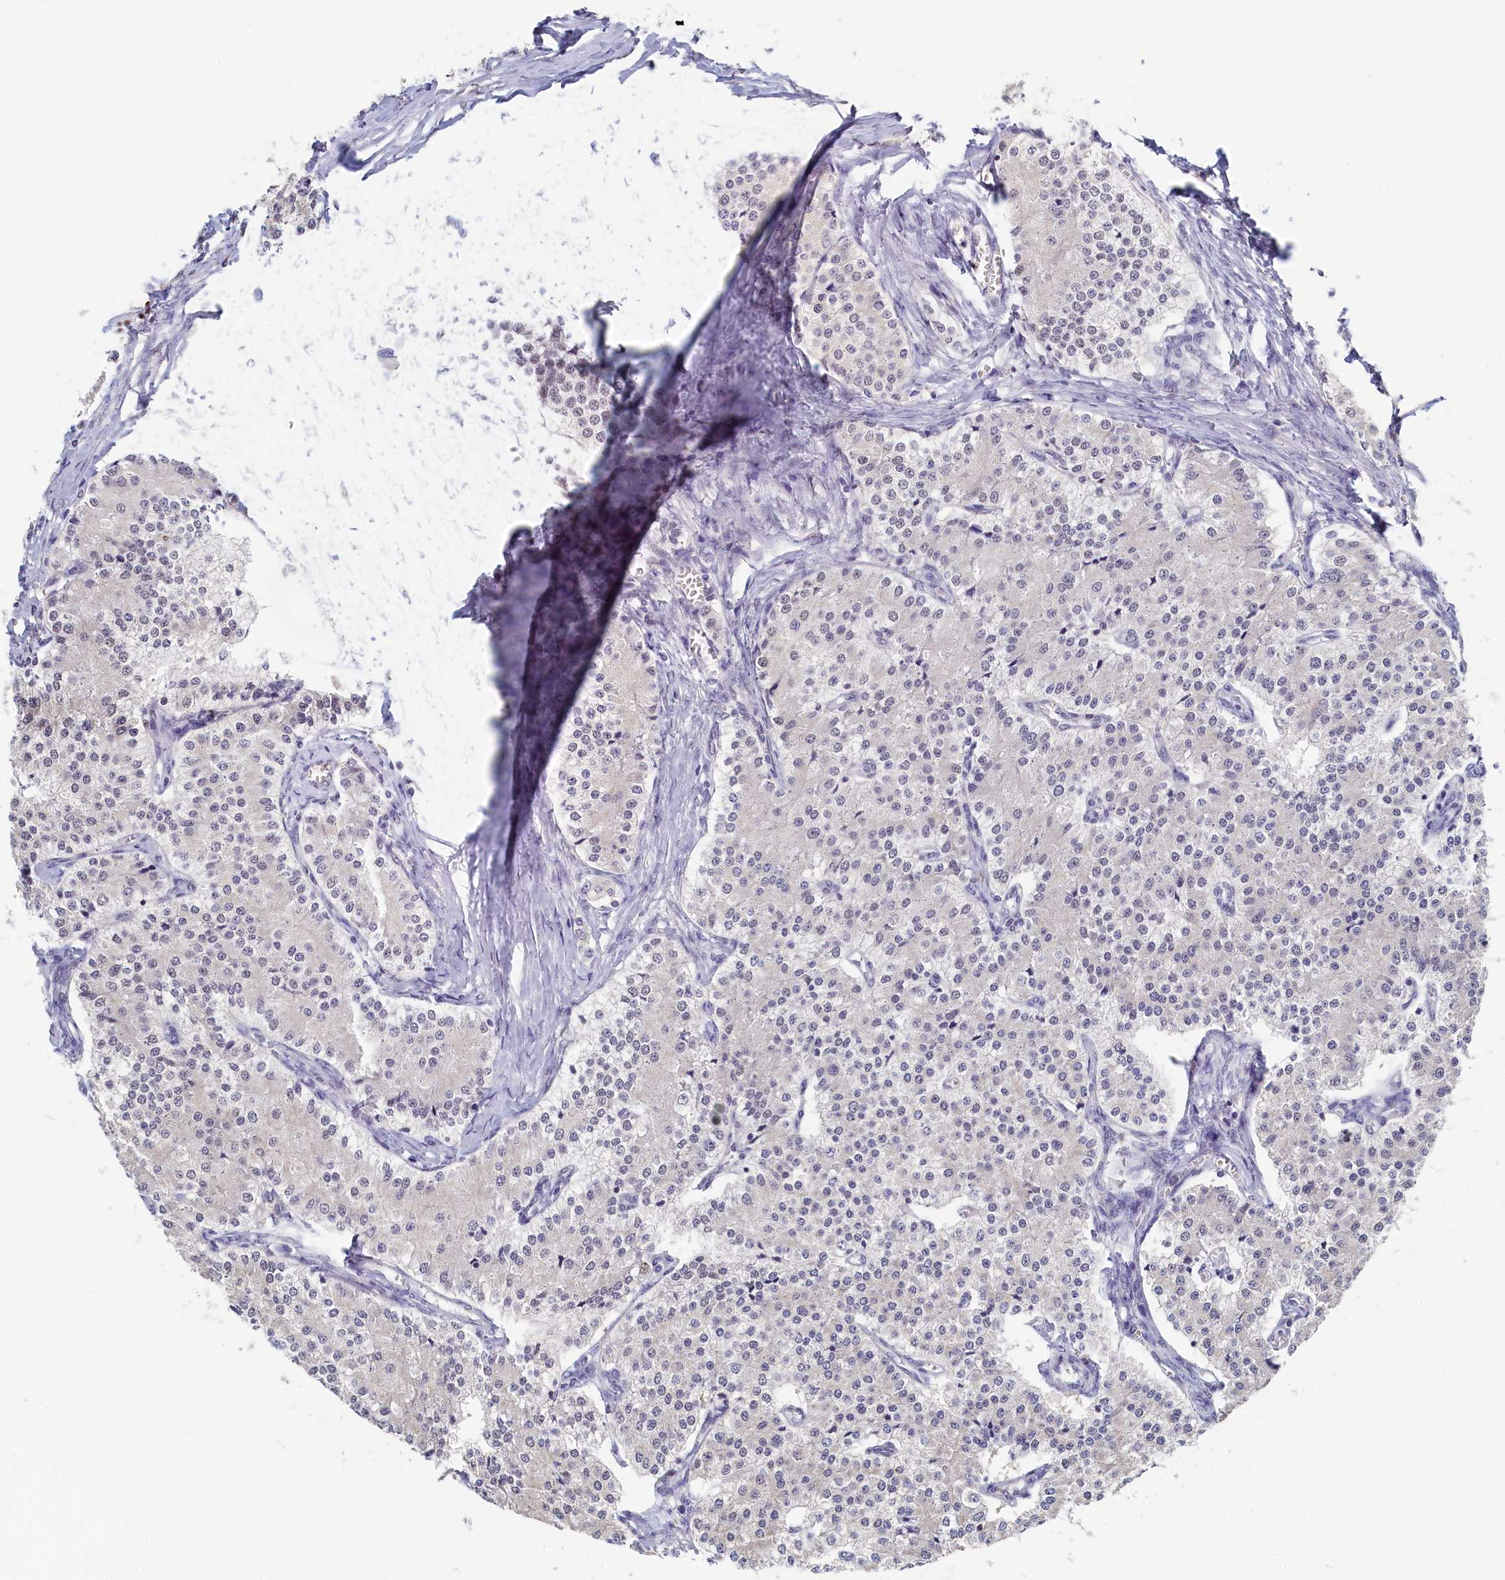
{"staining": {"intensity": "negative", "quantity": "none", "location": "none"}, "tissue": "carcinoid", "cell_type": "Tumor cells", "image_type": "cancer", "snomed": [{"axis": "morphology", "description": "Carcinoid, malignant, NOS"}, {"axis": "topography", "description": "Colon"}], "caption": "There is no significant staining in tumor cells of malignant carcinoid.", "gene": "MOSPD3", "patient": {"sex": "female", "age": 52}}